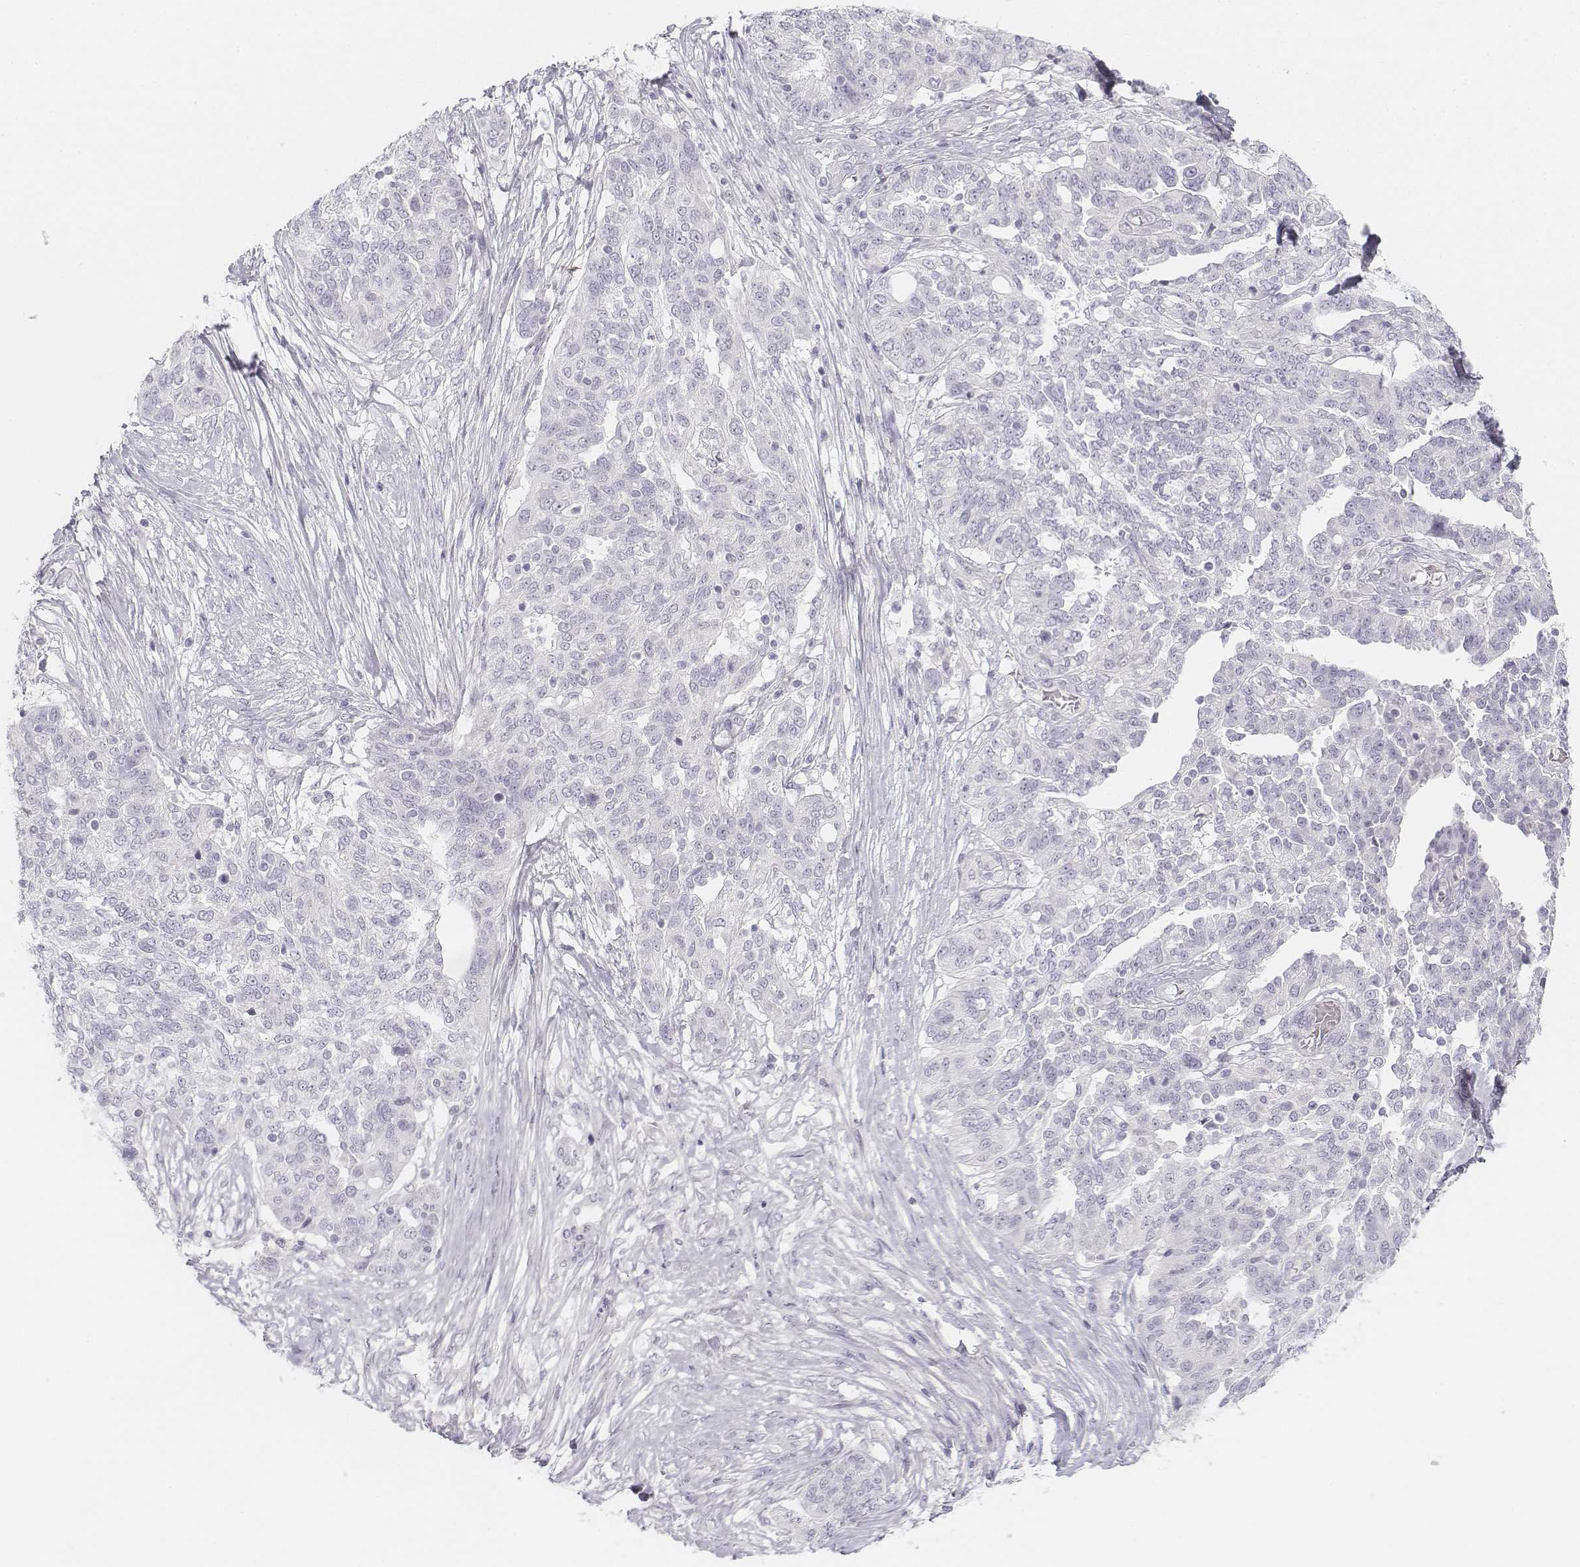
{"staining": {"intensity": "negative", "quantity": "none", "location": "none"}, "tissue": "ovarian cancer", "cell_type": "Tumor cells", "image_type": "cancer", "snomed": [{"axis": "morphology", "description": "Cystadenocarcinoma, serous, NOS"}, {"axis": "topography", "description": "Ovary"}], "caption": "Human ovarian cancer stained for a protein using IHC shows no expression in tumor cells.", "gene": "KRT25", "patient": {"sex": "female", "age": 67}}